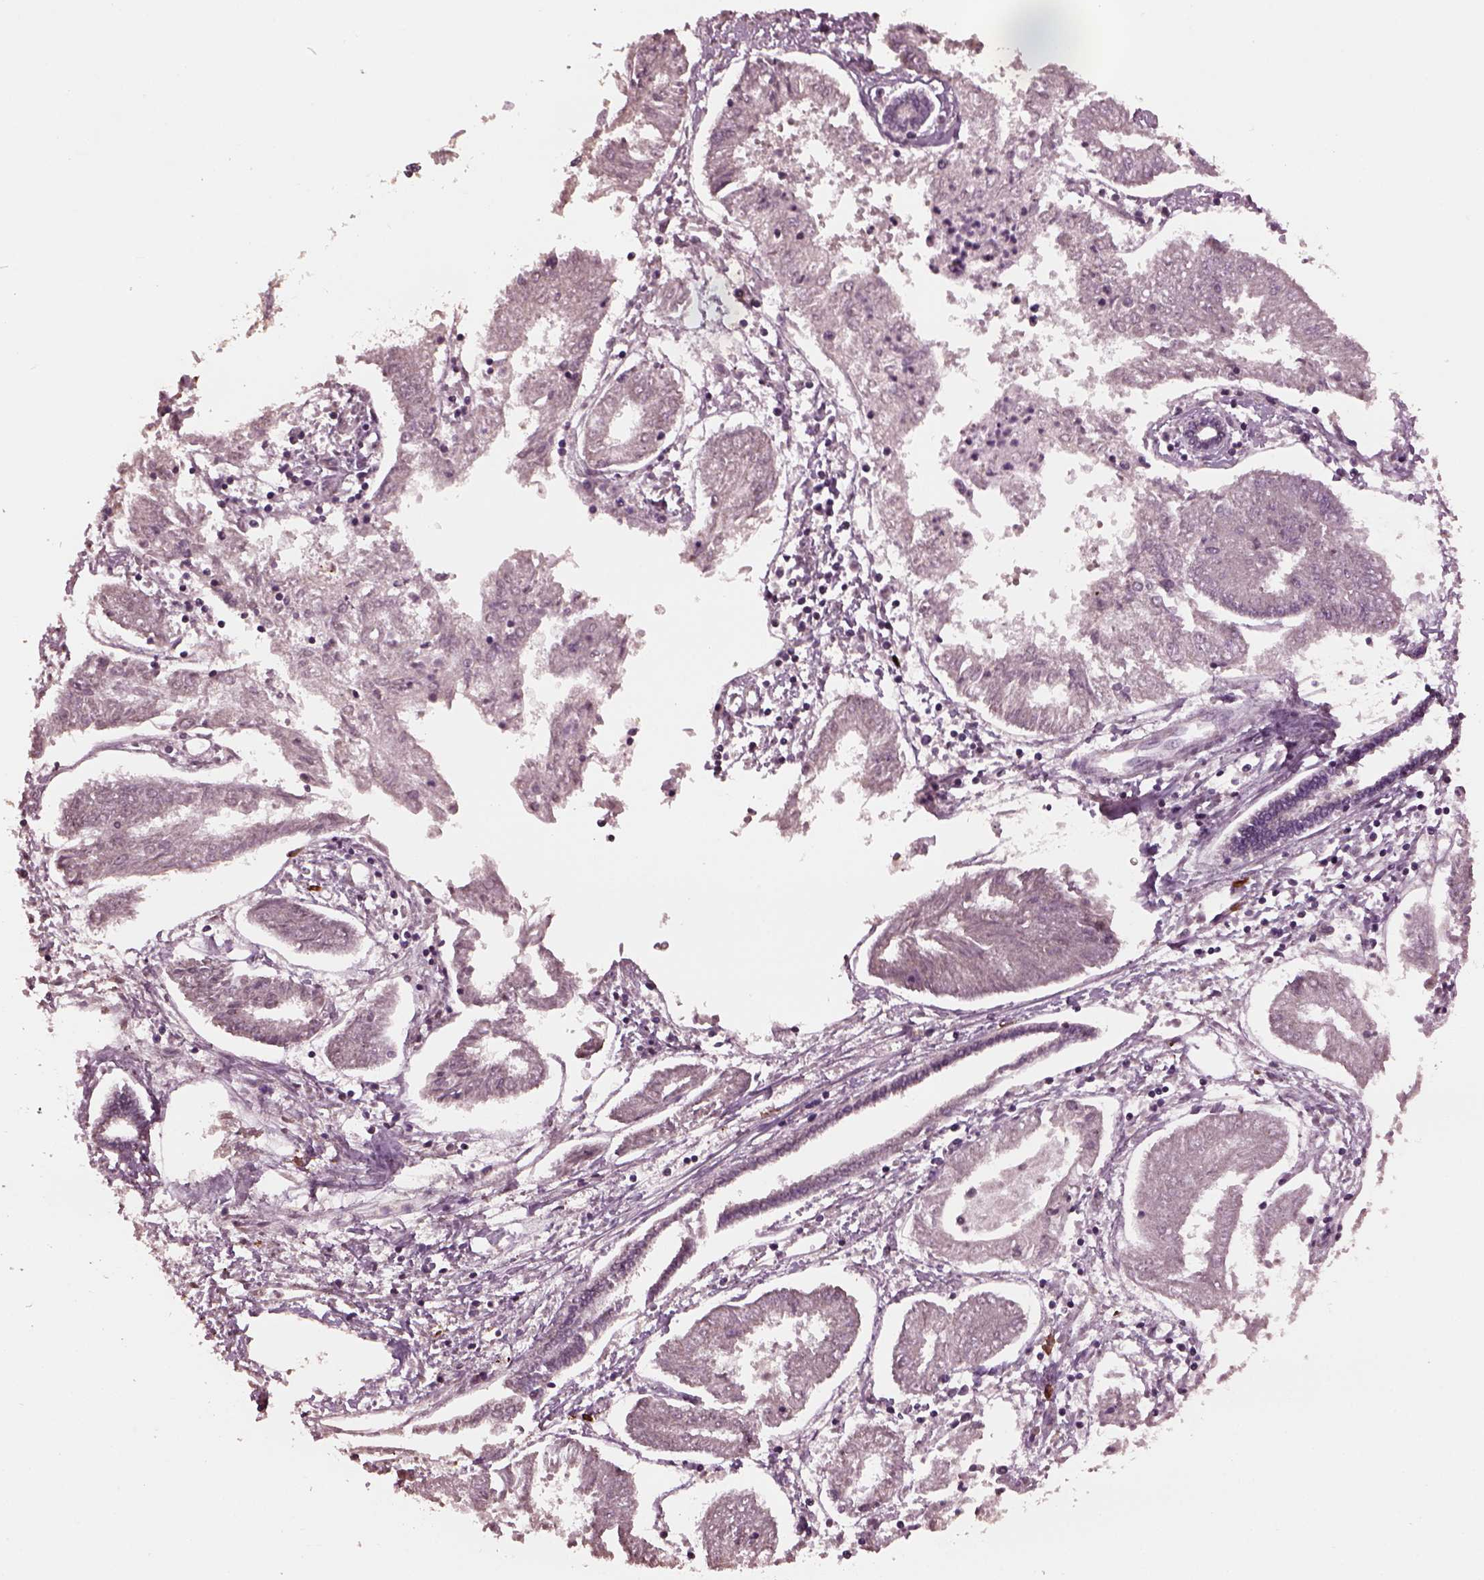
{"staining": {"intensity": "negative", "quantity": "none", "location": "none"}, "tissue": "endometrial cancer", "cell_type": "Tumor cells", "image_type": "cancer", "snomed": [{"axis": "morphology", "description": "Adenocarcinoma, NOS"}, {"axis": "topography", "description": "Endometrium"}], "caption": "Immunohistochemistry (IHC) photomicrograph of neoplastic tissue: adenocarcinoma (endometrial) stained with DAB reveals no significant protein expression in tumor cells.", "gene": "IL18RAP", "patient": {"sex": "female", "age": 68}}